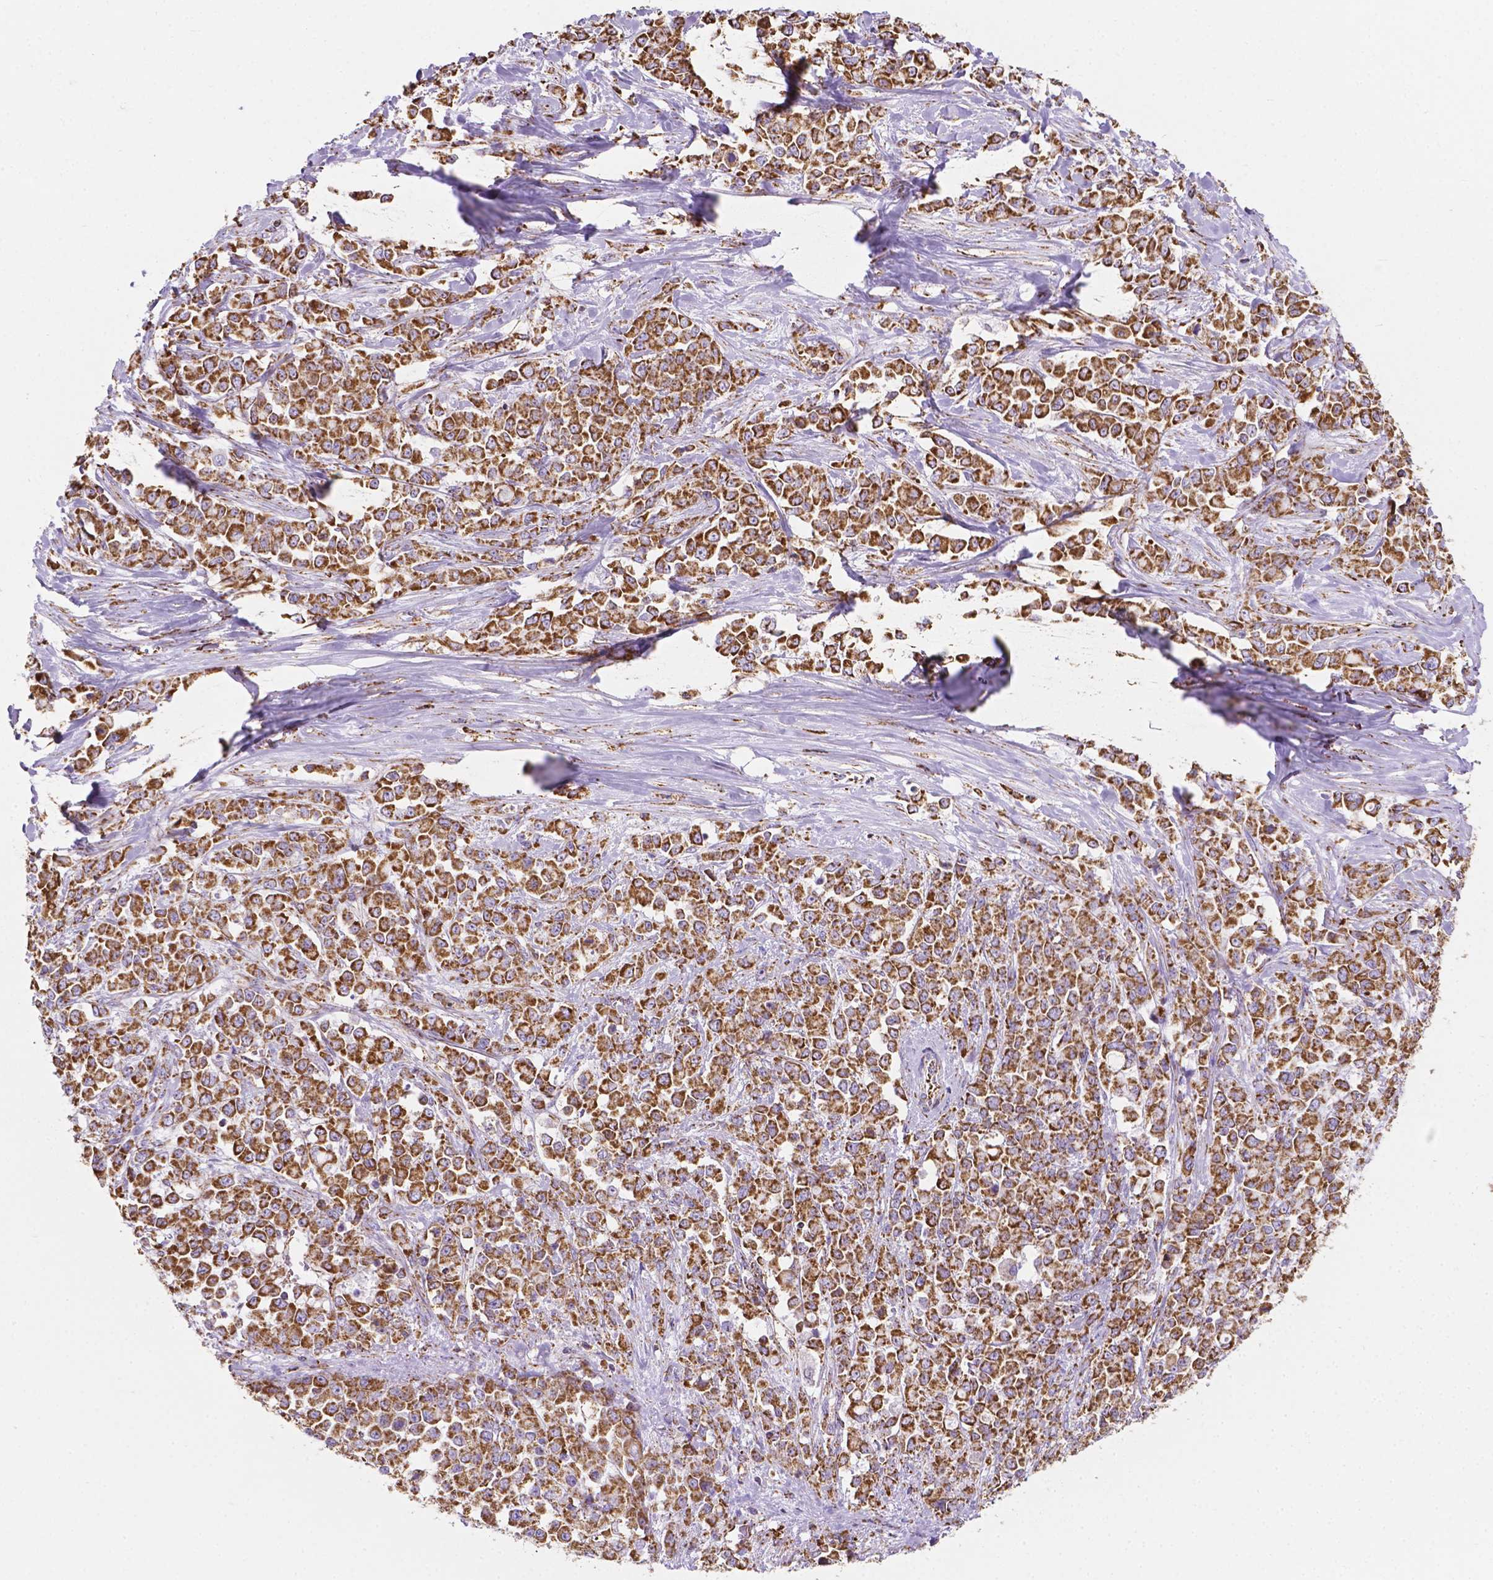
{"staining": {"intensity": "strong", "quantity": ">75%", "location": "cytoplasmic/membranous"}, "tissue": "stomach cancer", "cell_type": "Tumor cells", "image_type": "cancer", "snomed": [{"axis": "morphology", "description": "Adenocarcinoma, NOS"}, {"axis": "topography", "description": "Stomach"}], "caption": "This photomicrograph demonstrates stomach cancer (adenocarcinoma) stained with immunohistochemistry to label a protein in brown. The cytoplasmic/membranous of tumor cells show strong positivity for the protein. Nuclei are counter-stained blue.", "gene": "RMDN3", "patient": {"sex": "female", "age": 76}}